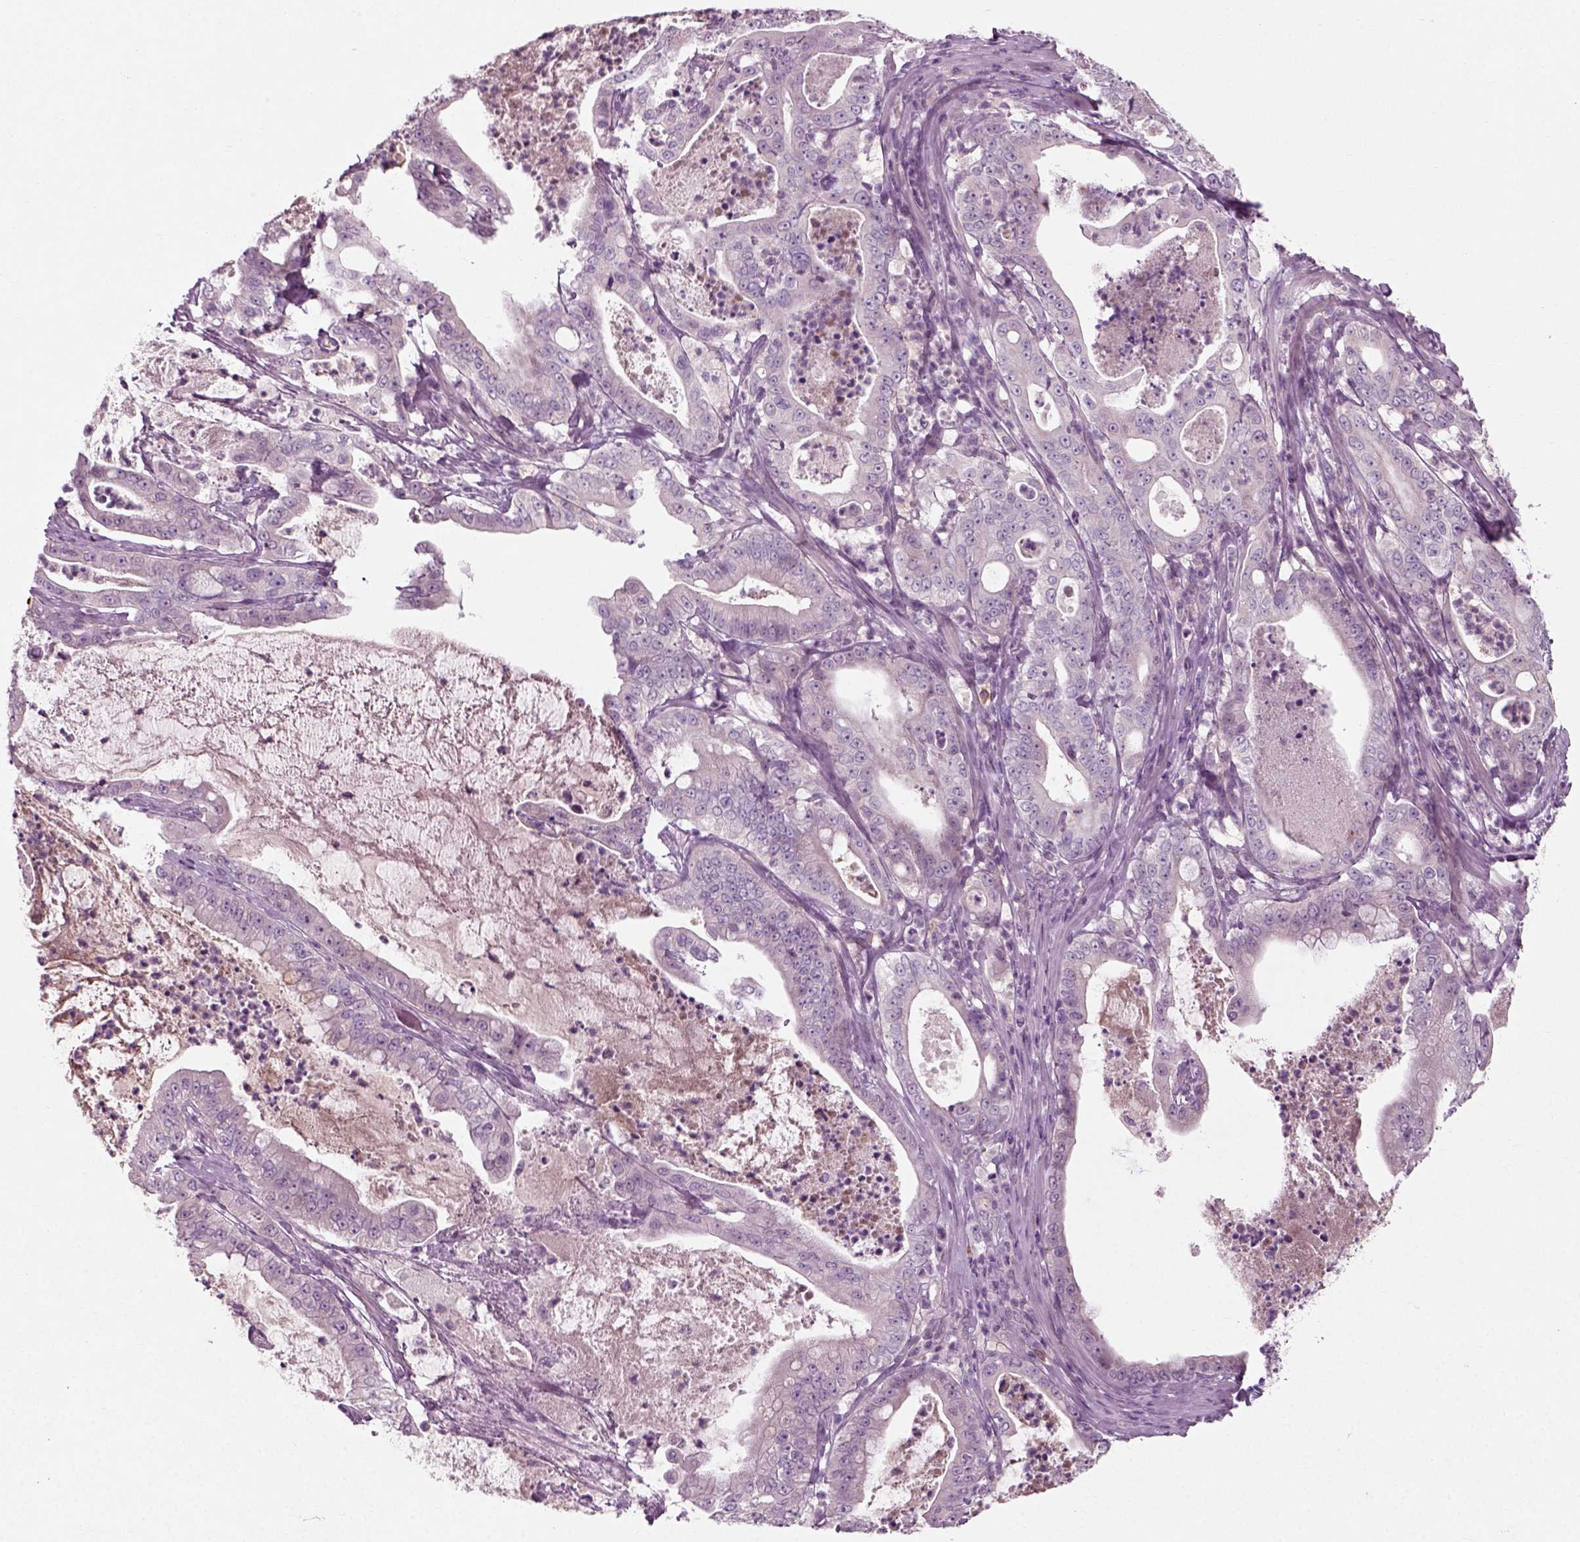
{"staining": {"intensity": "negative", "quantity": "none", "location": "none"}, "tissue": "pancreatic cancer", "cell_type": "Tumor cells", "image_type": "cancer", "snomed": [{"axis": "morphology", "description": "Adenocarcinoma, NOS"}, {"axis": "topography", "description": "Pancreas"}], "caption": "An IHC image of pancreatic cancer is shown. There is no staining in tumor cells of pancreatic cancer.", "gene": "RND2", "patient": {"sex": "male", "age": 71}}